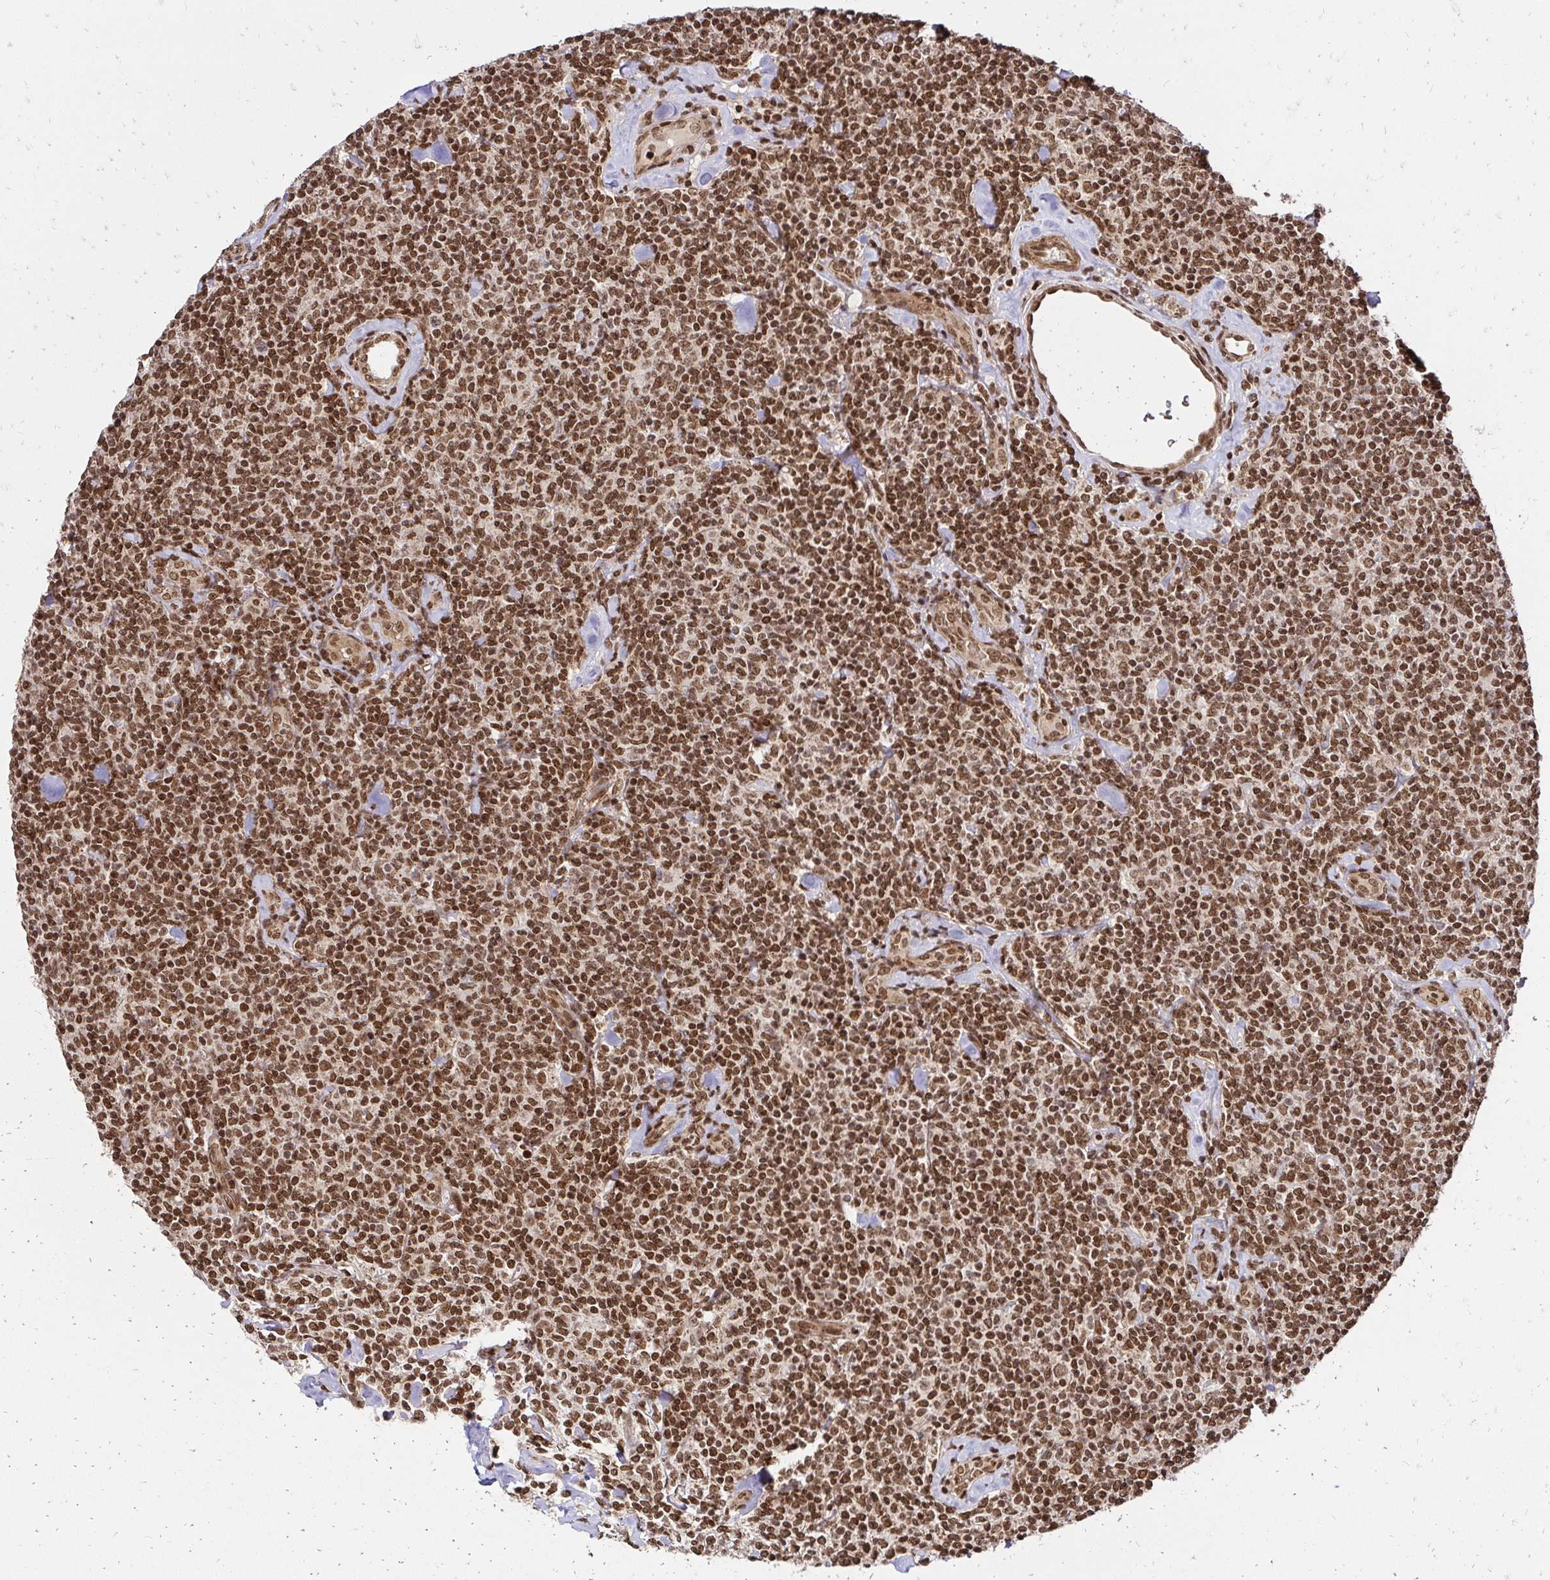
{"staining": {"intensity": "strong", "quantity": ">75%", "location": "nuclear"}, "tissue": "lymphoma", "cell_type": "Tumor cells", "image_type": "cancer", "snomed": [{"axis": "morphology", "description": "Malignant lymphoma, non-Hodgkin's type, Low grade"}, {"axis": "topography", "description": "Lymph node"}], "caption": "Immunohistochemical staining of human low-grade malignant lymphoma, non-Hodgkin's type reveals strong nuclear protein positivity in about >75% of tumor cells. The protein of interest is shown in brown color, while the nuclei are stained blue.", "gene": "GLYR1", "patient": {"sex": "female", "age": 56}}